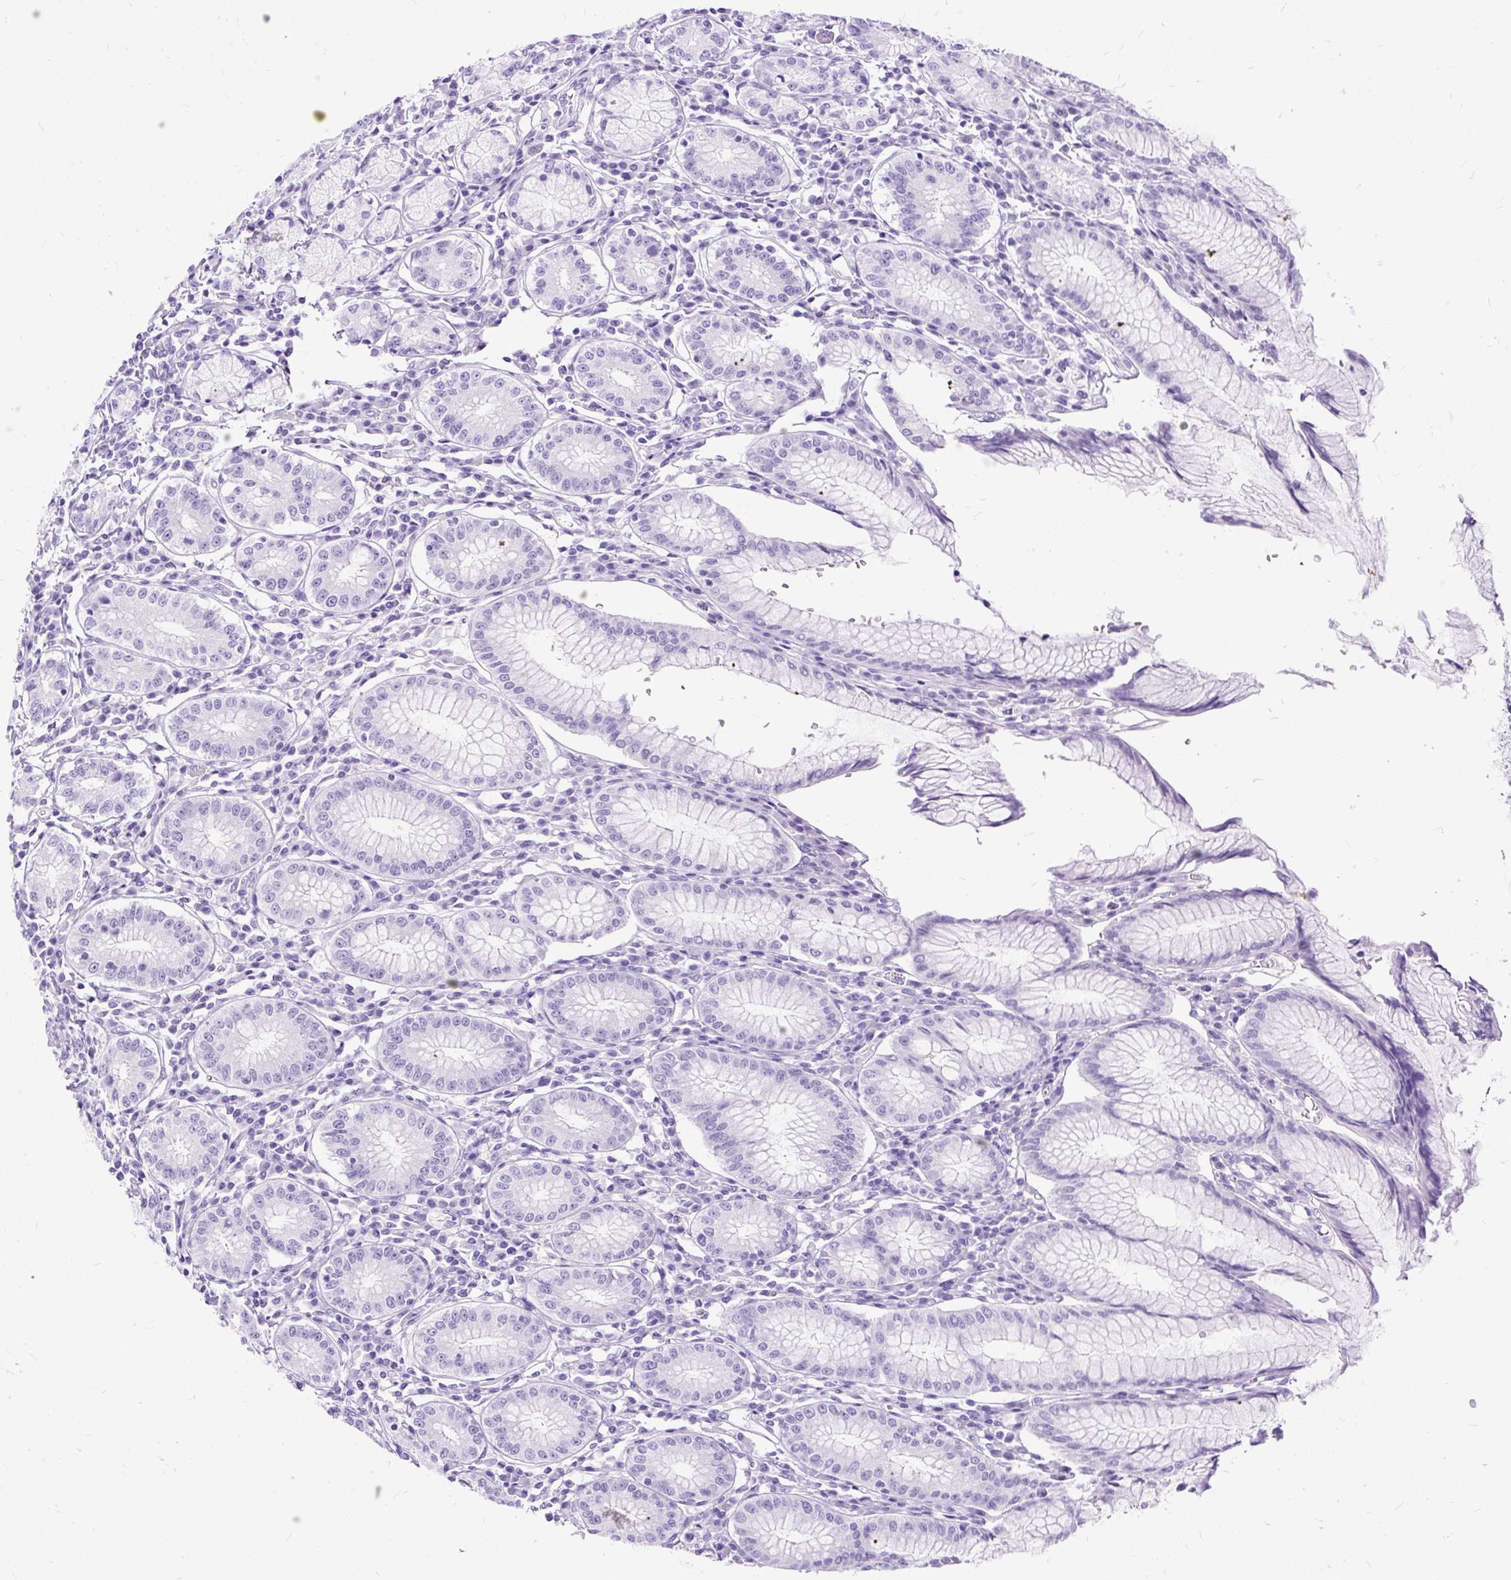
{"staining": {"intensity": "negative", "quantity": "none", "location": "none"}, "tissue": "stomach", "cell_type": "Glandular cells", "image_type": "normal", "snomed": [{"axis": "morphology", "description": "Normal tissue, NOS"}, {"axis": "topography", "description": "Stomach"}], "caption": "The image demonstrates no significant positivity in glandular cells of stomach. (IHC, brightfield microscopy, high magnification).", "gene": "HEY1", "patient": {"sex": "male", "age": 55}}